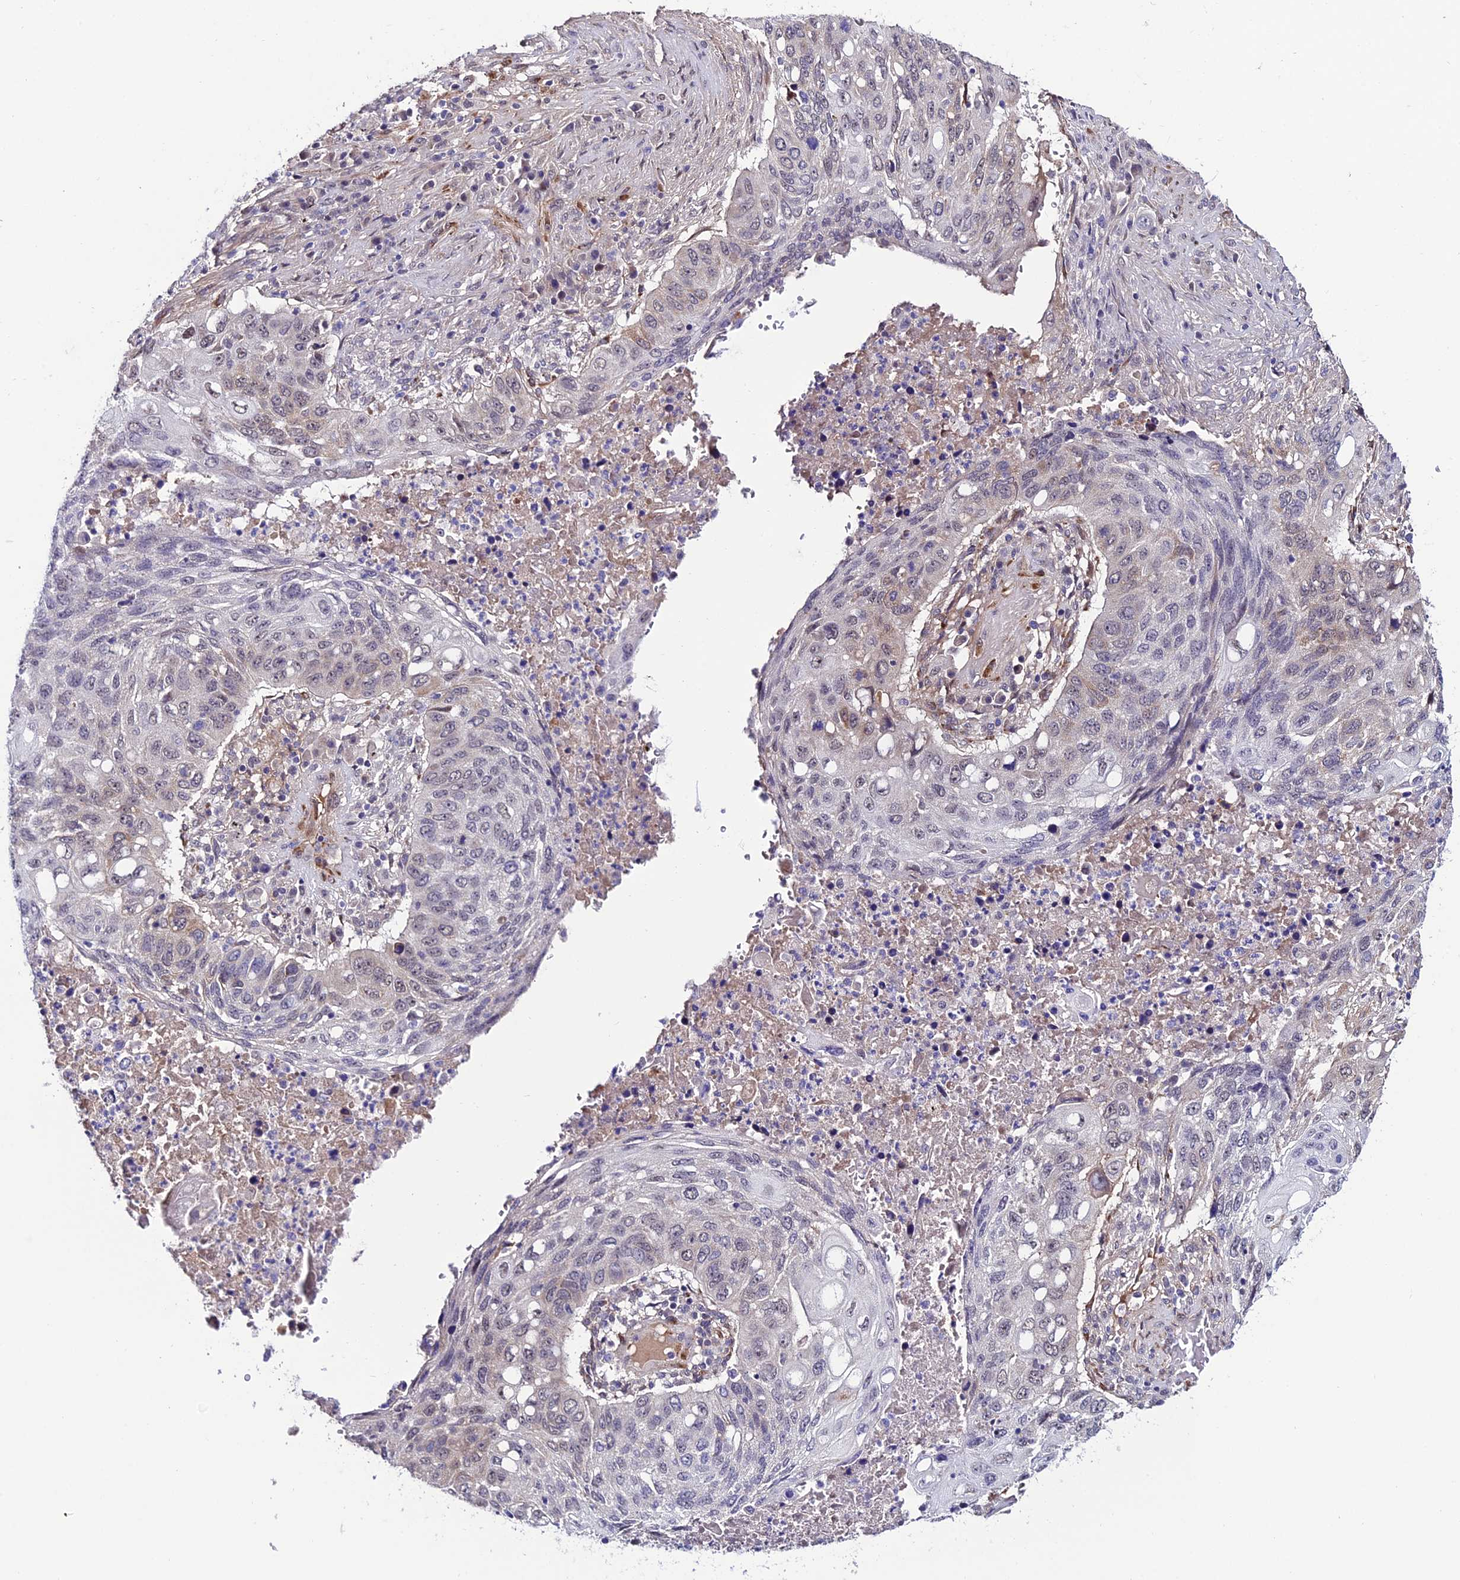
{"staining": {"intensity": "negative", "quantity": "none", "location": "none"}, "tissue": "lung cancer", "cell_type": "Tumor cells", "image_type": "cancer", "snomed": [{"axis": "morphology", "description": "Squamous cell carcinoma, NOS"}, {"axis": "topography", "description": "Lung"}], "caption": "A histopathology image of lung cancer stained for a protein reveals no brown staining in tumor cells. (Immunohistochemistry, brightfield microscopy, high magnification).", "gene": "SYT15", "patient": {"sex": "female", "age": 63}}